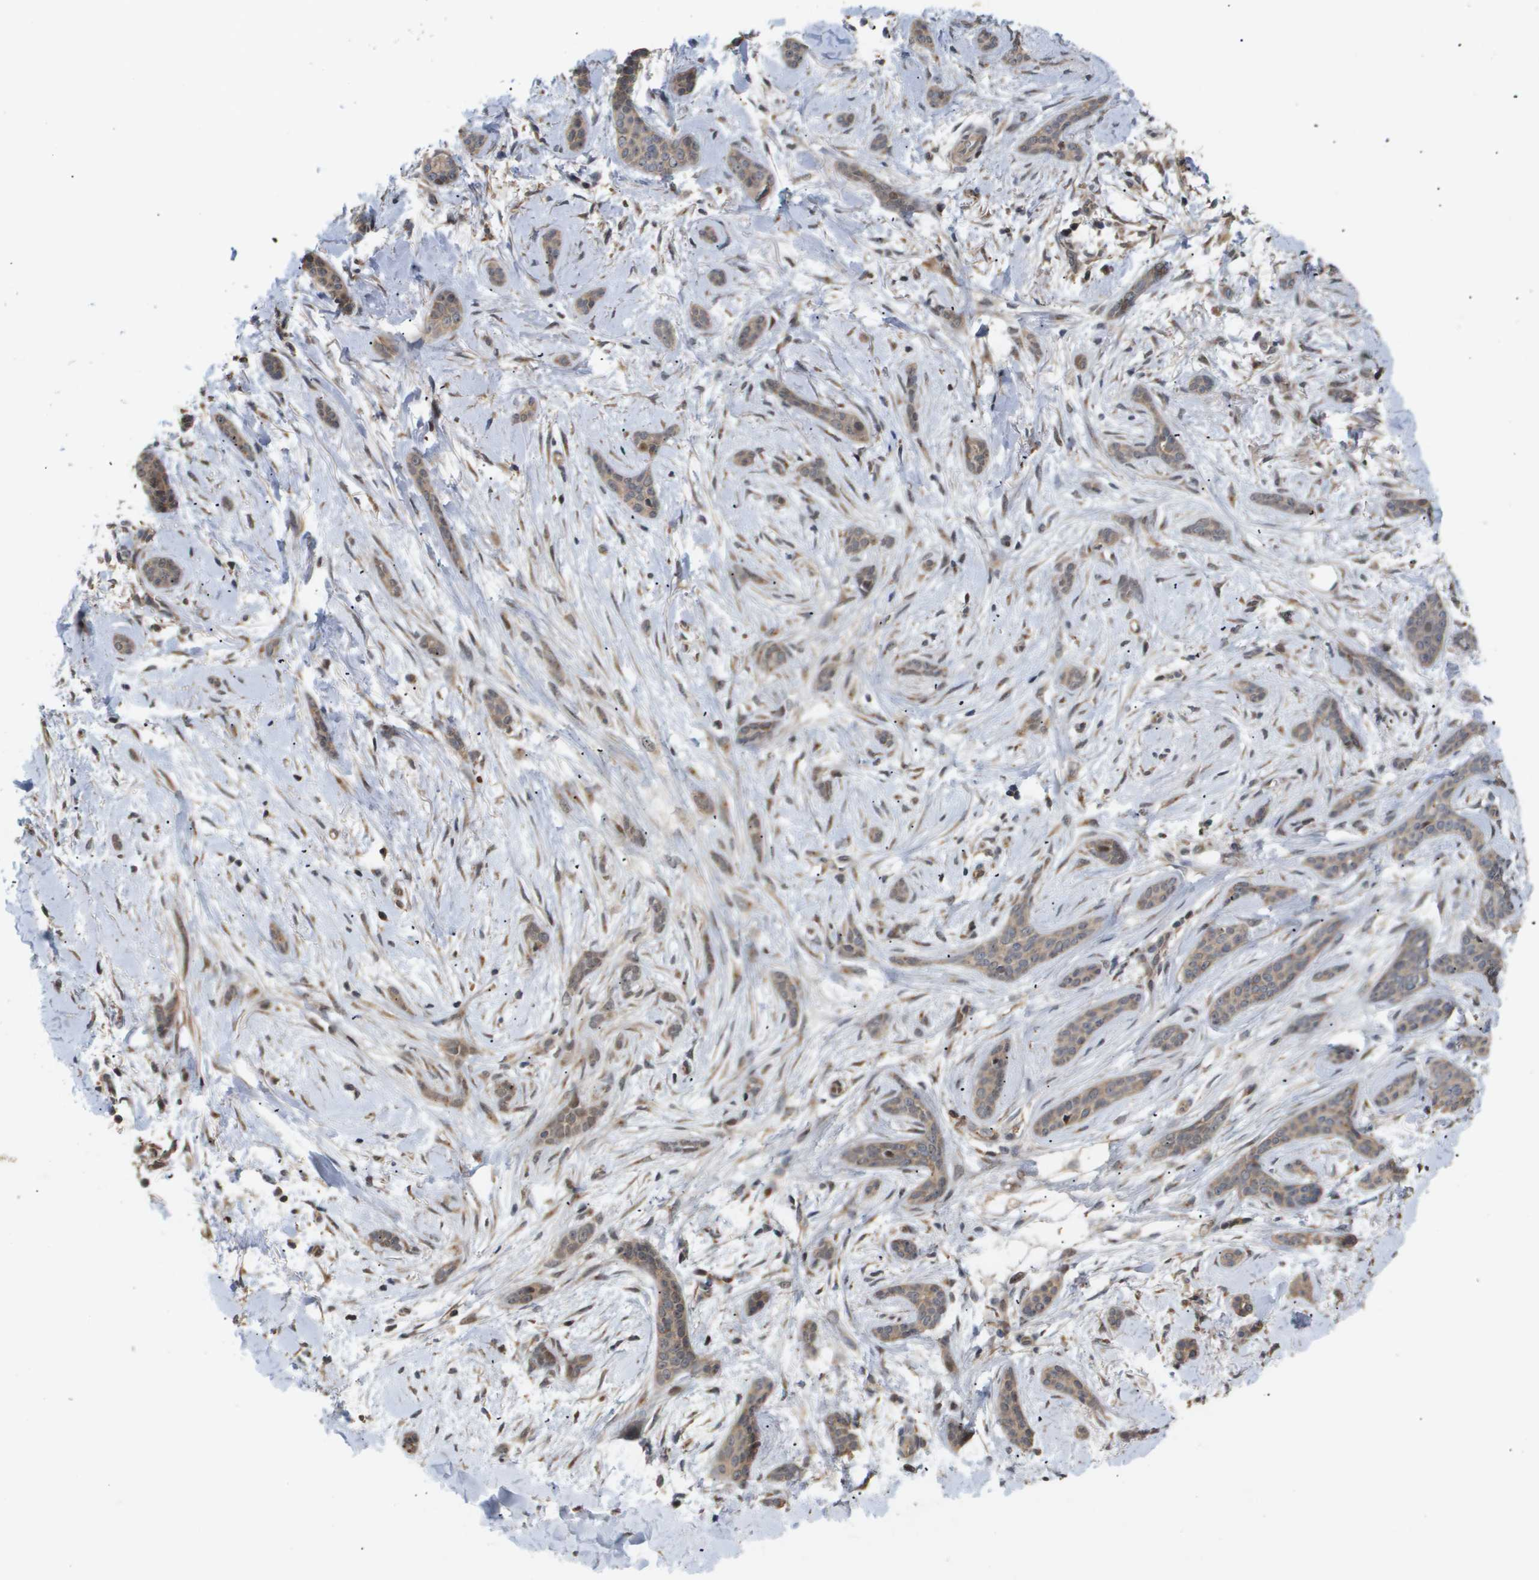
{"staining": {"intensity": "weak", "quantity": ">75%", "location": "cytoplasmic/membranous"}, "tissue": "skin cancer", "cell_type": "Tumor cells", "image_type": "cancer", "snomed": [{"axis": "morphology", "description": "Basal cell carcinoma"}, {"axis": "morphology", "description": "Adnexal tumor, benign"}, {"axis": "topography", "description": "Skin"}], "caption": "There is low levels of weak cytoplasmic/membranous staining in tumor cells of skin benign adnexal tumor, as demonstrated by immunohistochemical staining (brown color).", "gene": "PDGFB", "patient": {"sex": "female", "age": 42}}